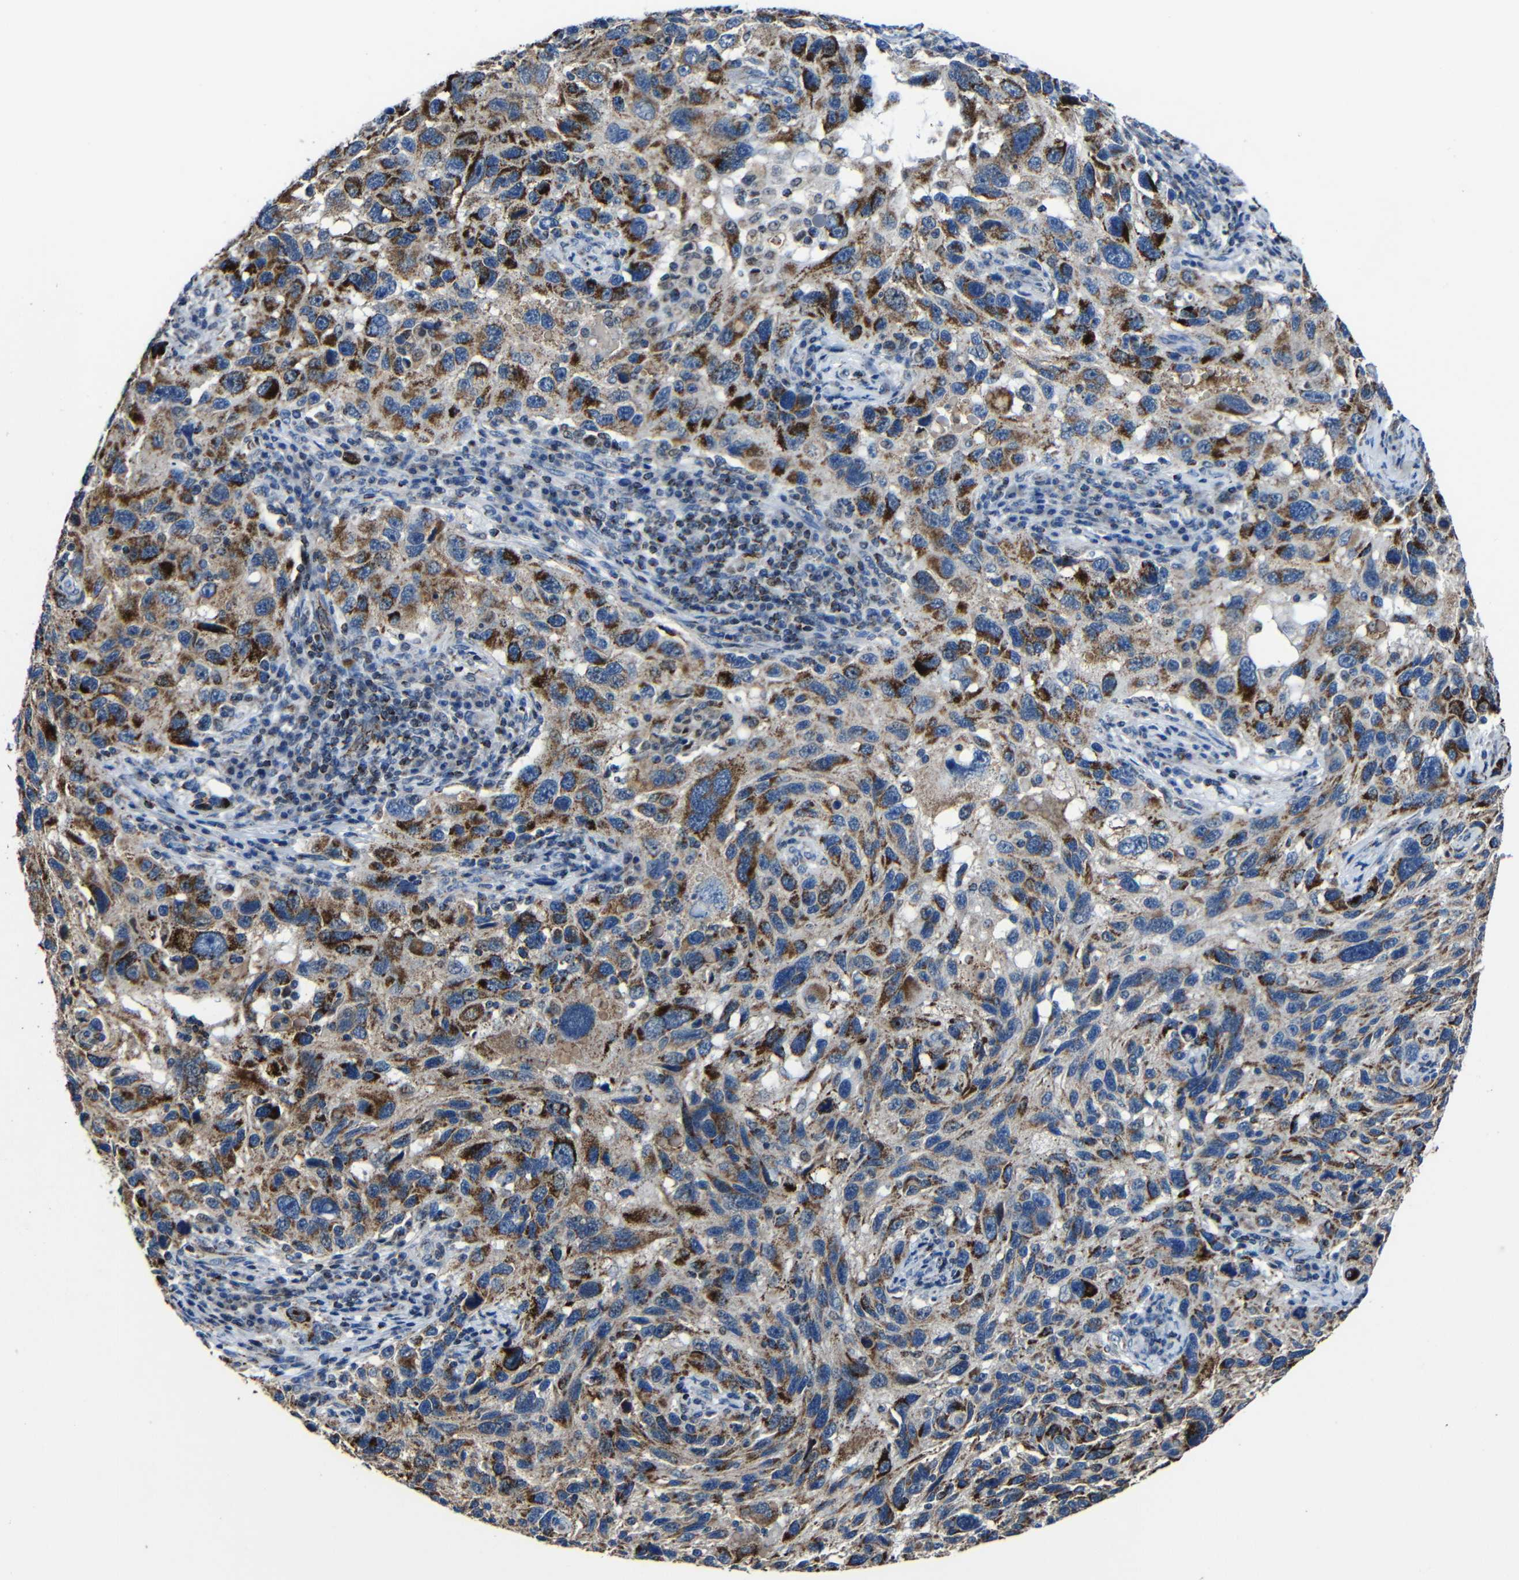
{"staining": {"intensity": "moderate", "quantity": "25%-75%", "location": "cytoplasmic/membranous"}, "tissue": "melanoma", "cell_type": "Tumor cells", "image_type": "cancer", "snomed": [{"axis": "morphology", "description": "Malignant melanoma, NOS"}, {"axis": "topography", "description": "Skin"}], "caption": "Malignant melanoma stained with DAB immunohistochemistry (IHC) reveals medium levels of moderate cytoplasmic/membranous staining in about 25%-75% of tumor cells.", "gene": "CA5B", "patient": {"sex": "male", "age": 53}}